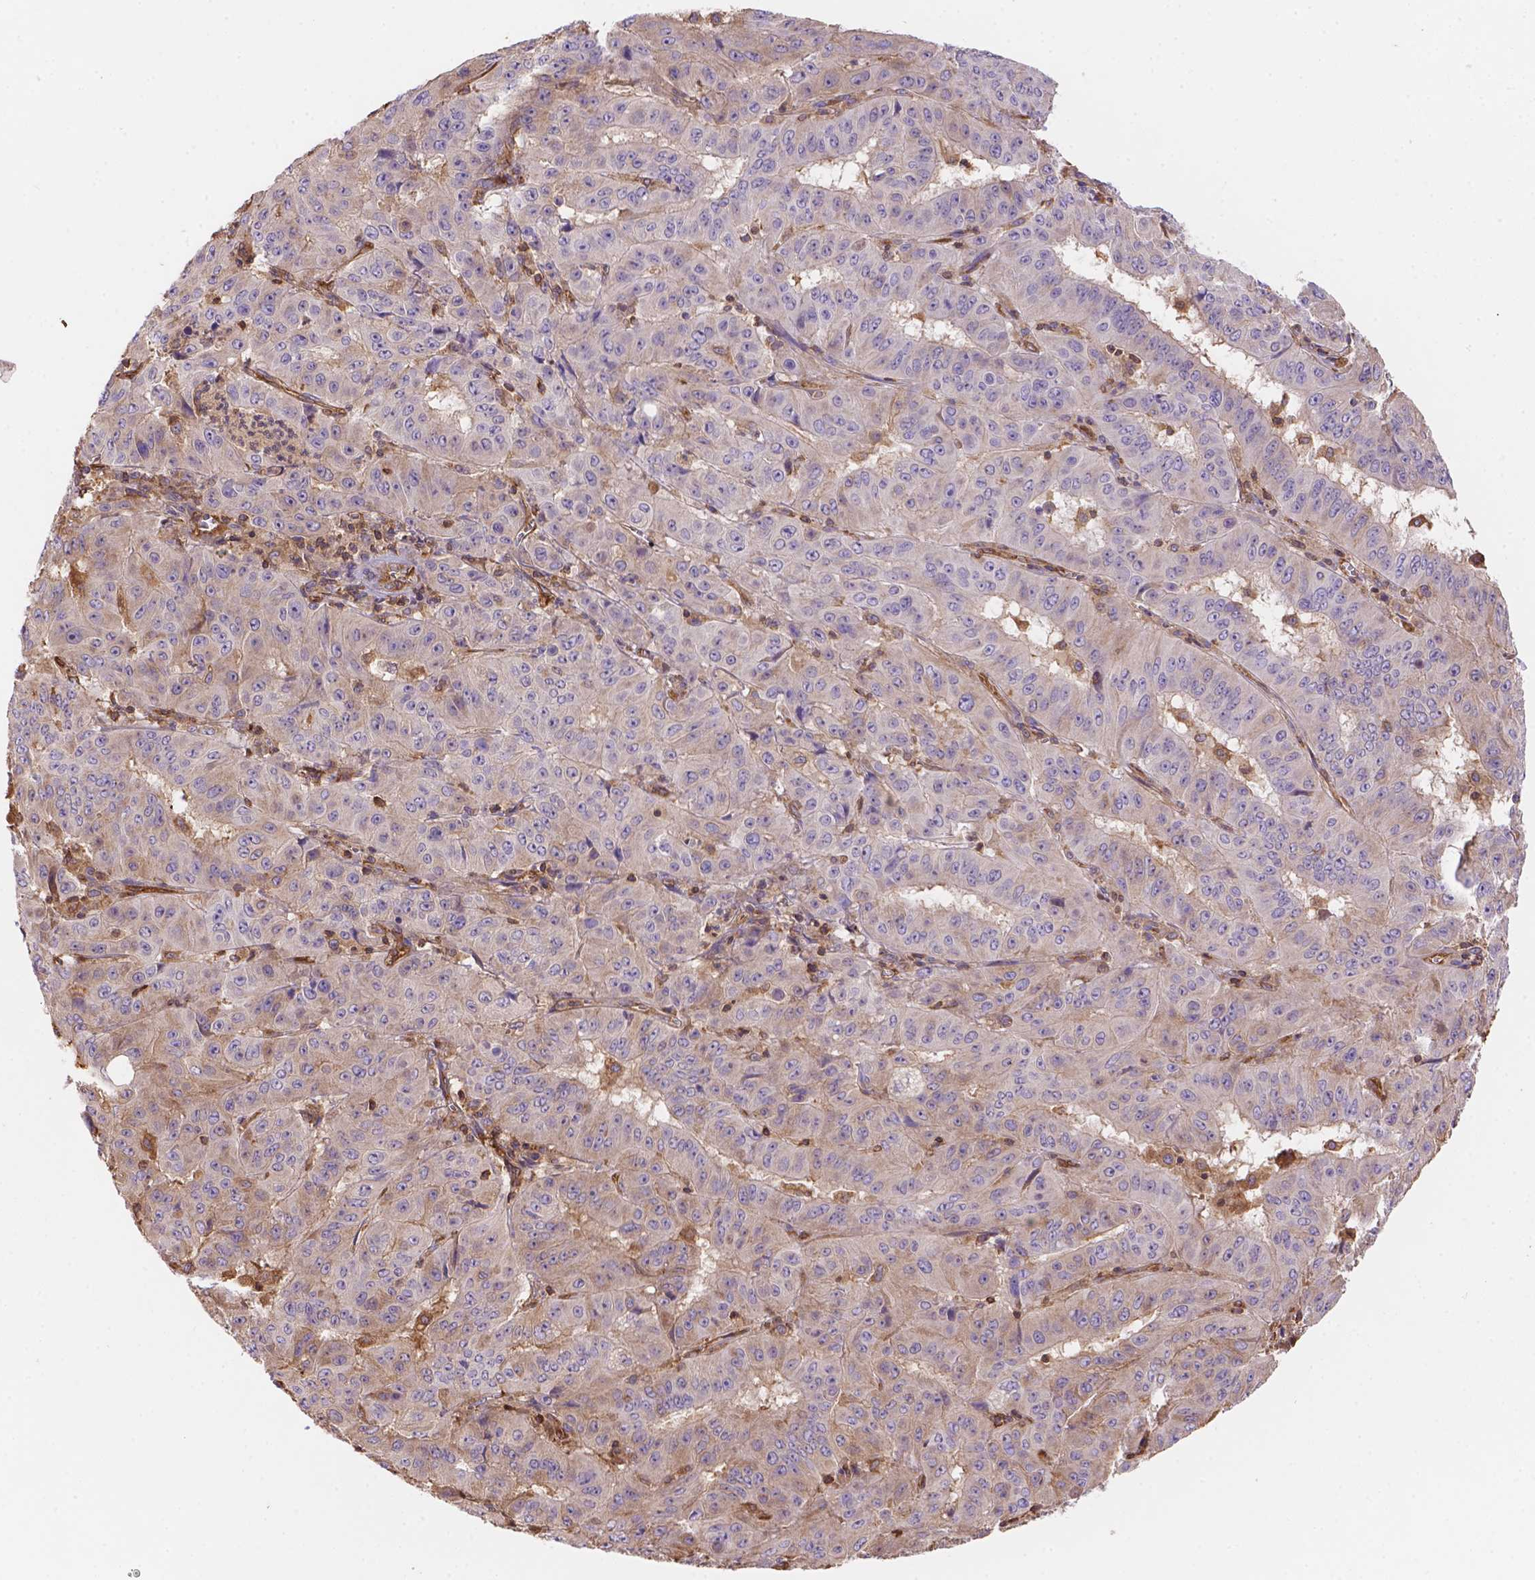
{"staining": {"intensity": "weak", "quantity": "<25%", "location": "cytoplasmic/membranous"}, "tissue": "pancreatic cancer", "cell_type": "Tumor cells", "image_type": "cancer", "snomed": [{"axis": "morphology", "description": "Adenocarcinoma, NOS"}, {"axis": "topography", "description": "Pancreas"}], "caption": "IHC of pancreatic cancer (adenocarcinoma) displays no staining in tumor cells.", "gene": "DMWD", "patient": {"sex": "male", "age": 63}}